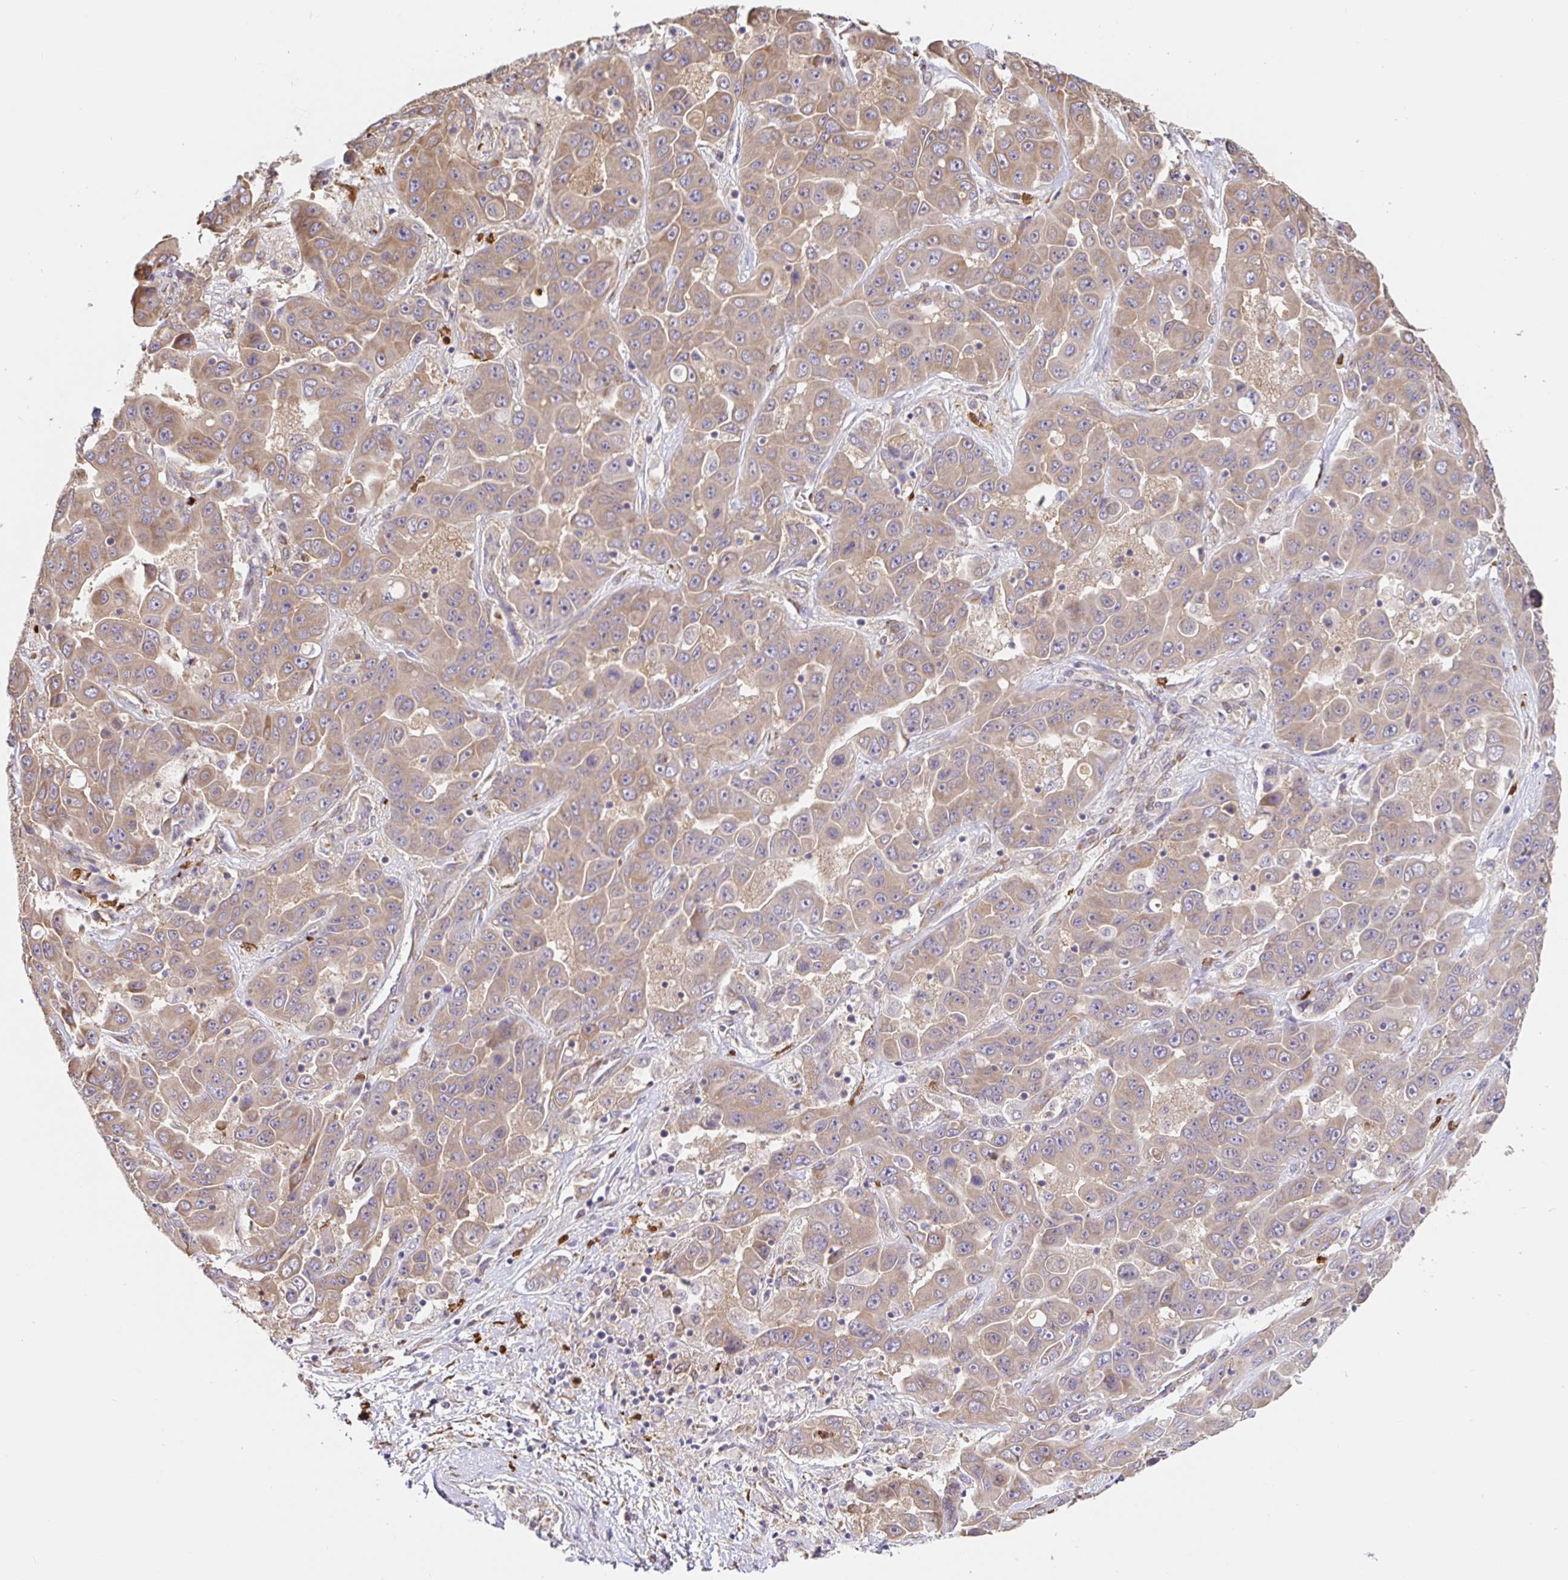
{"staining": {"intensity": "weak", "quantity": ">75%", "location": "cytoplasmic/membranous"}, "tissue": "liver cancer", "cell_type": "Tumor cells", "image_type": "cancer", "snomed": [{"axis": "morphology", "description": "Cholangiocarcinoma"}, {"axis": "topography", "description": "Liver"}], "caption": "Immunohistochemistry image of neoplastic tissue: human liver cancer stained using immunohistochemistry shows low levels of weak protein expression localized specifically in the cytoplasmic/membranous of tumor cells, appearing as a cytoplasmic/membranous brown color.", "gene": "PDPK1", "patient": {"sex": "female", "age": 52}}